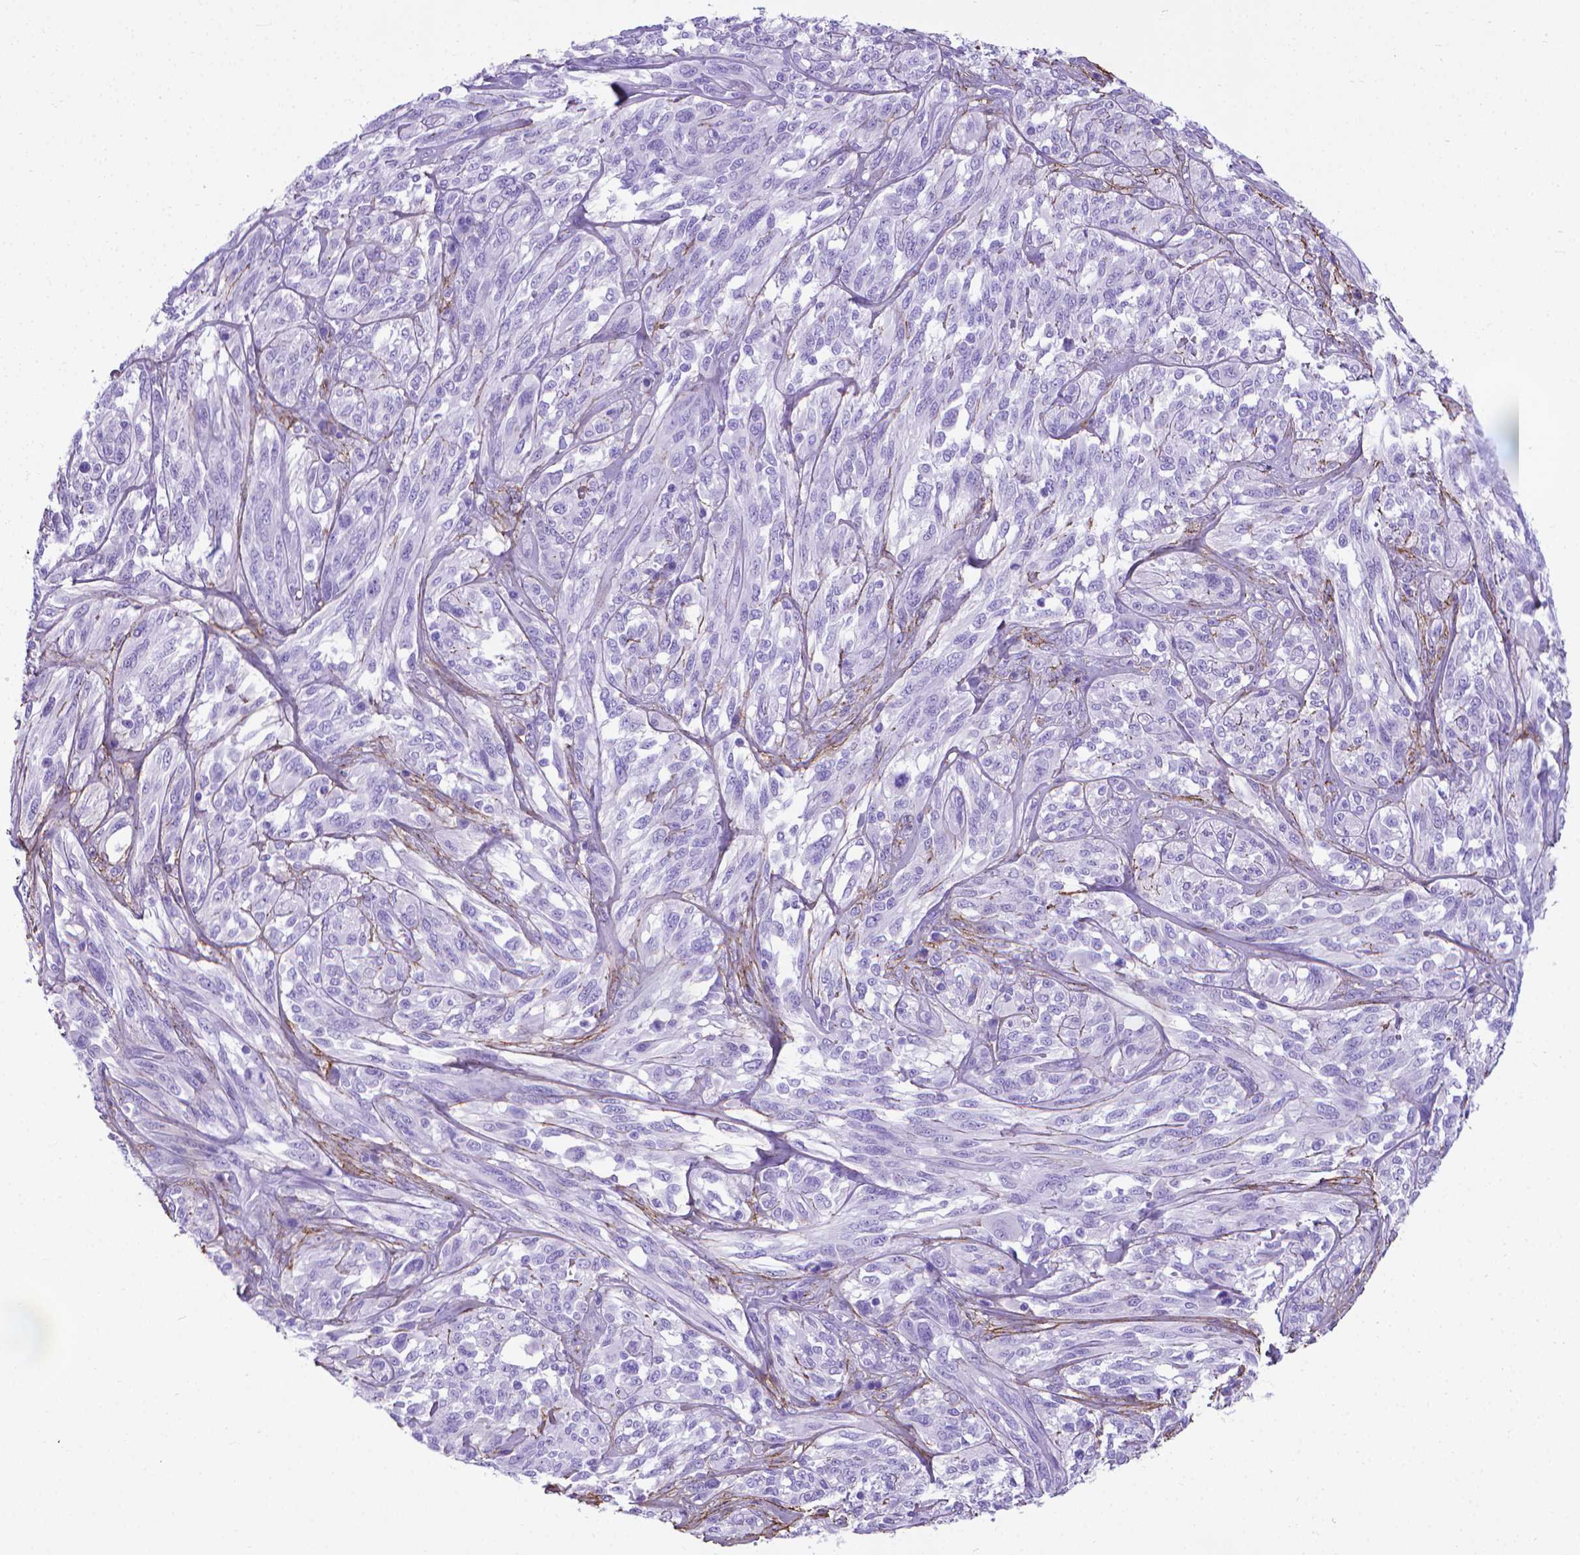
{"staining": {"intensity": "negative", "quantity": "none", "location": "none"}, "tissue": "melanoma", "cell_type": "Tumor cells", "image_type": "cancer", "snomed": [{"axis": "morphology", "description": "Malignant melanoma, NOS"}, {"axis": "topography", "description": "Skin"}], "caption": "IHC photomicrograph of neoplastic tissue: human melanoma stained with DAB (3,3'-diaminobenzidine) demonstrates no significant protein expression in tumor cells.", "gene": "MFAP2", "patient": {"sex": "female", "age": 91}}